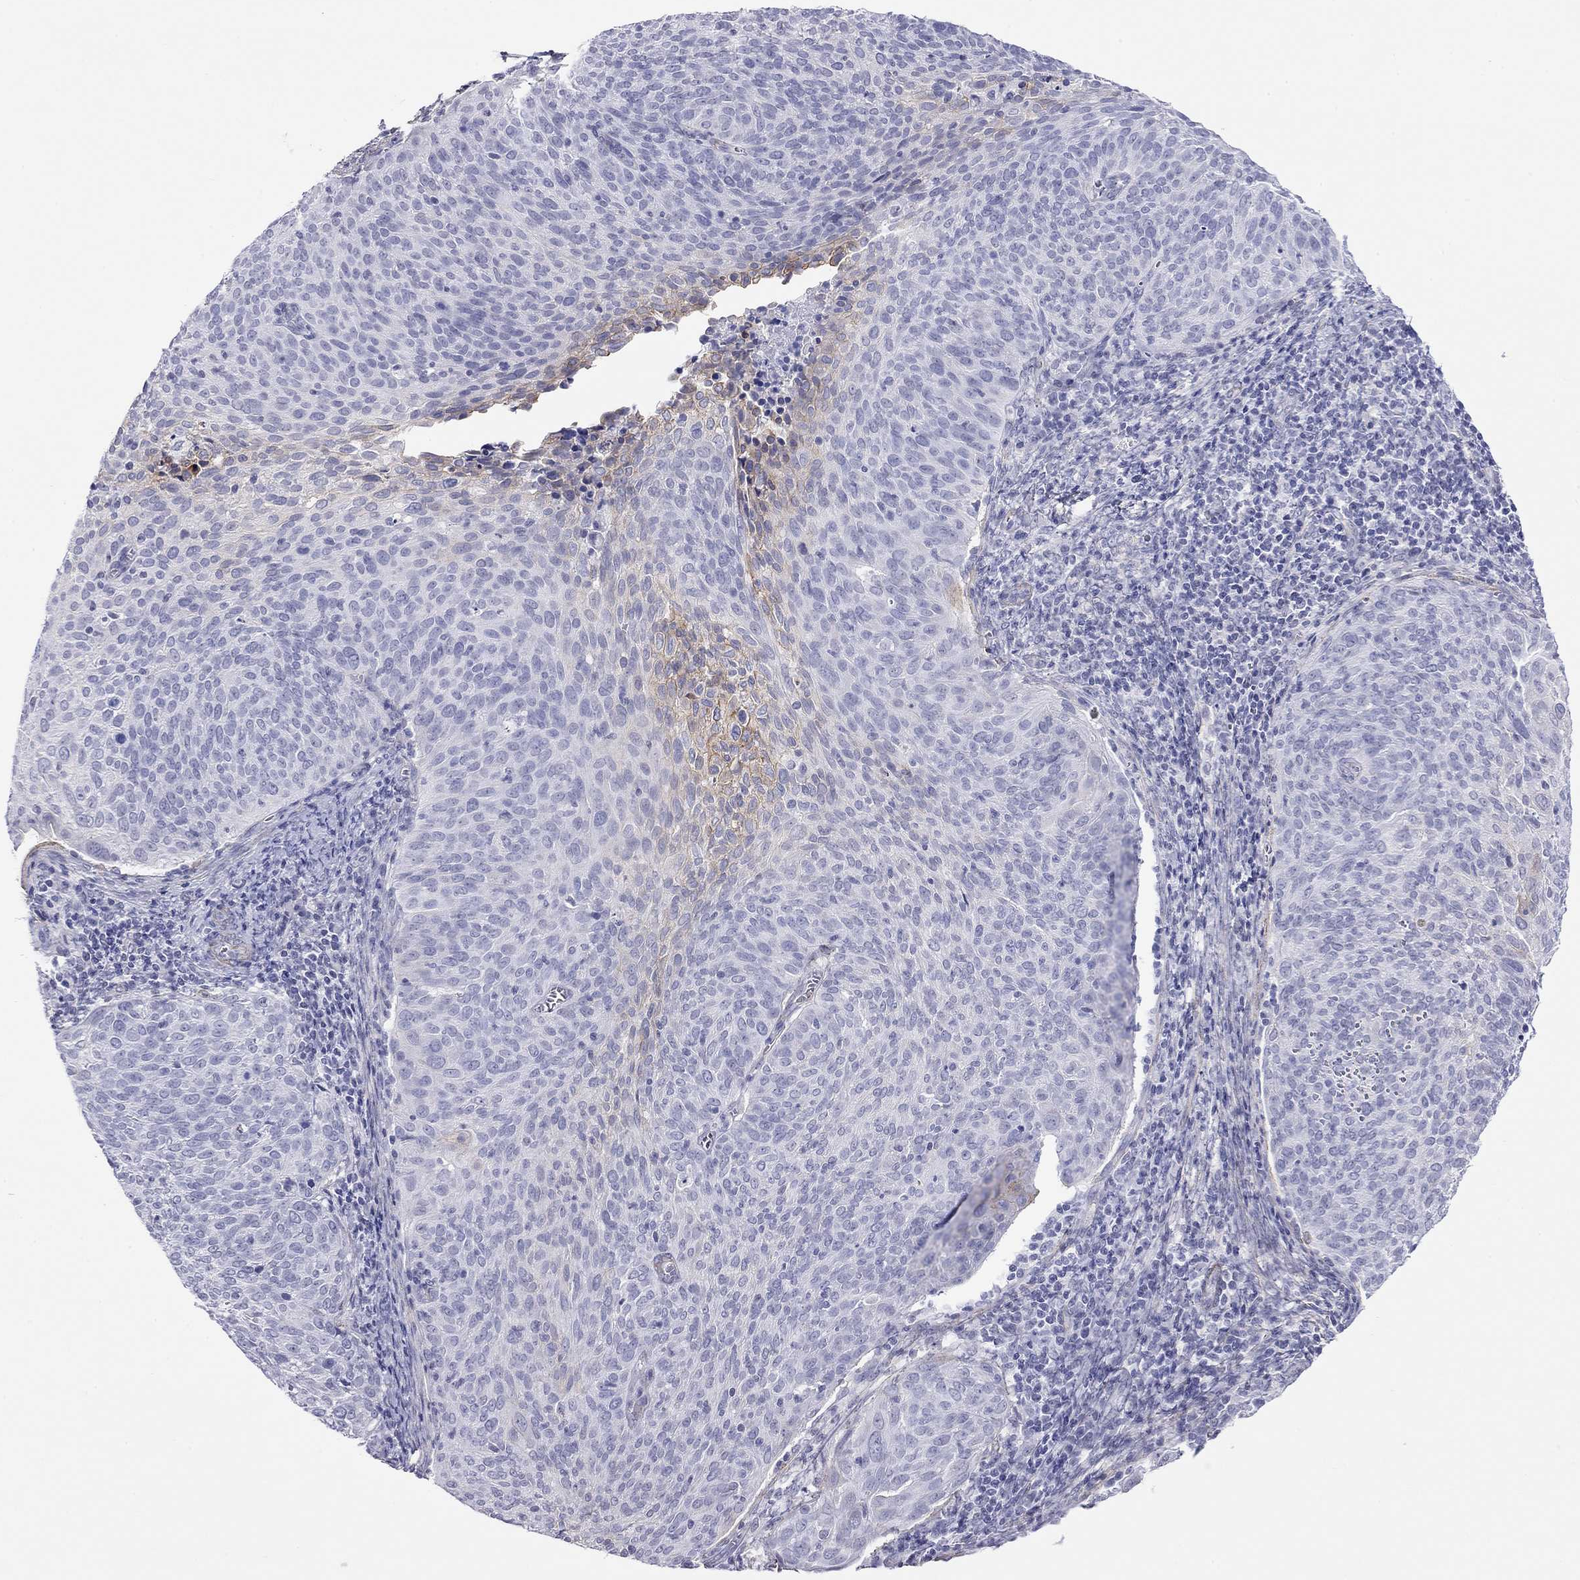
{"staining": {"intensity": "moderate", "quantity": "<25%", "location": "cytoplasmic/membranous"}, "tissue": "cervical cancer", "cell_type": "Tumor cells", "image_type": "cancer", "snomed": [{"axis": "morphology", "description": "Squamous cell carcinoma, NOS"}, {"axis": "topography", "description": "Cervix"}], "caption": "There is low levels of moderate cytoplasmic/membranous staining in tumor cells of cervical cancer, as demonstrated by immunohistochemical staining (brown color).", "gene": "MYMX", "patient": {"sex": "female", "age": 39}}